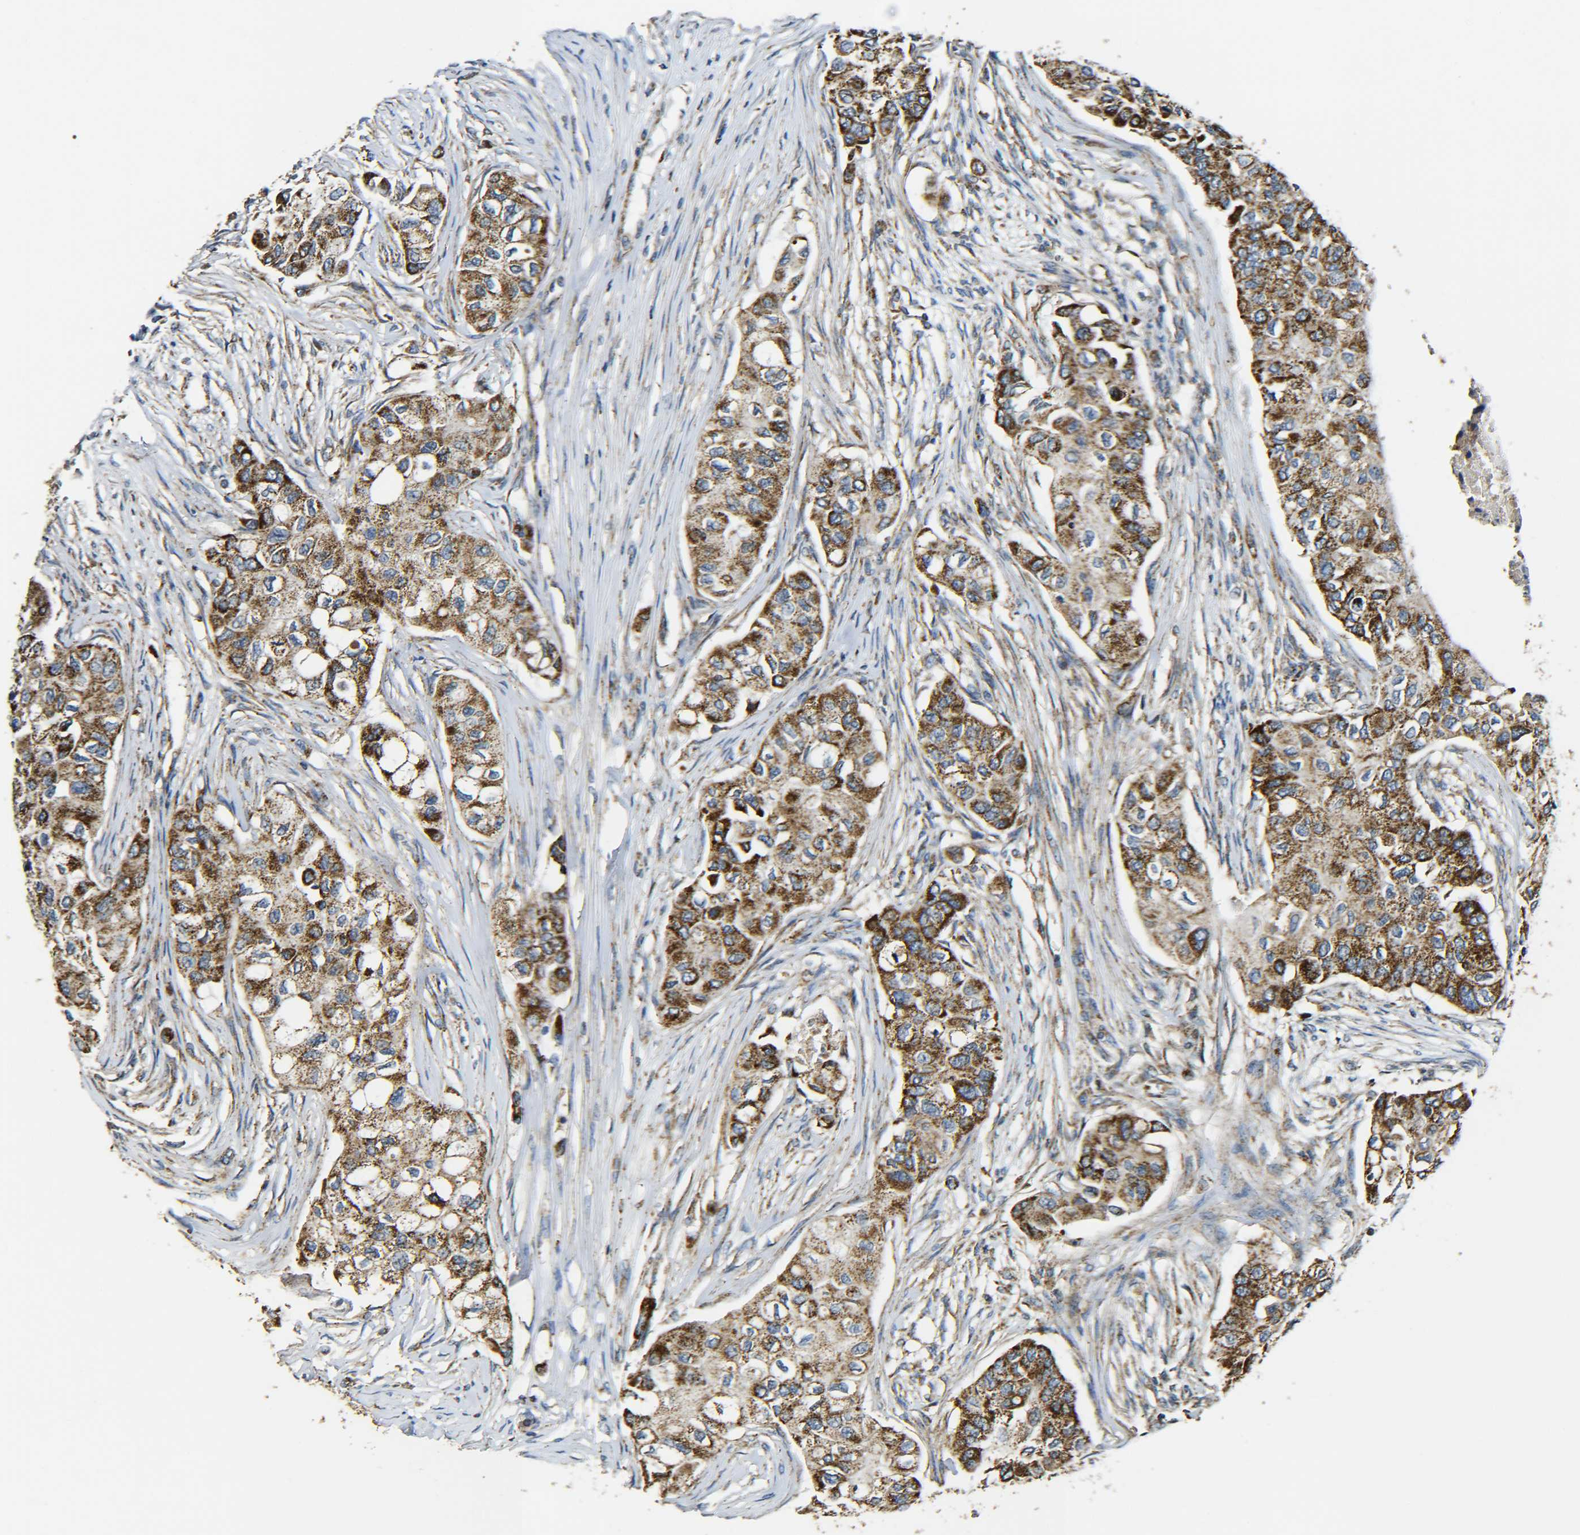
{"staining": {"intensity": "moderate", "quantity": ">75%", "location": "cytoplasmic/membranous"}, "tissue": "breast cancer", "cell_type": "Tumor cells", "image_type": "cancer", "snomed": [{"axis": "morphology", "description": "Normal tissue, NOS"}, {"axis": "morphology", "description": "Duct carcinoma"}, {"axis": "topography", "description": "Breast"}], "caption": "Breast cancer stained with IHC reveals moderate cytoplasmic/membranous expression in approximately >75% of tumor cells.", "gene": "NR3C2", "patient": {"sex": "female", "age": 49}}